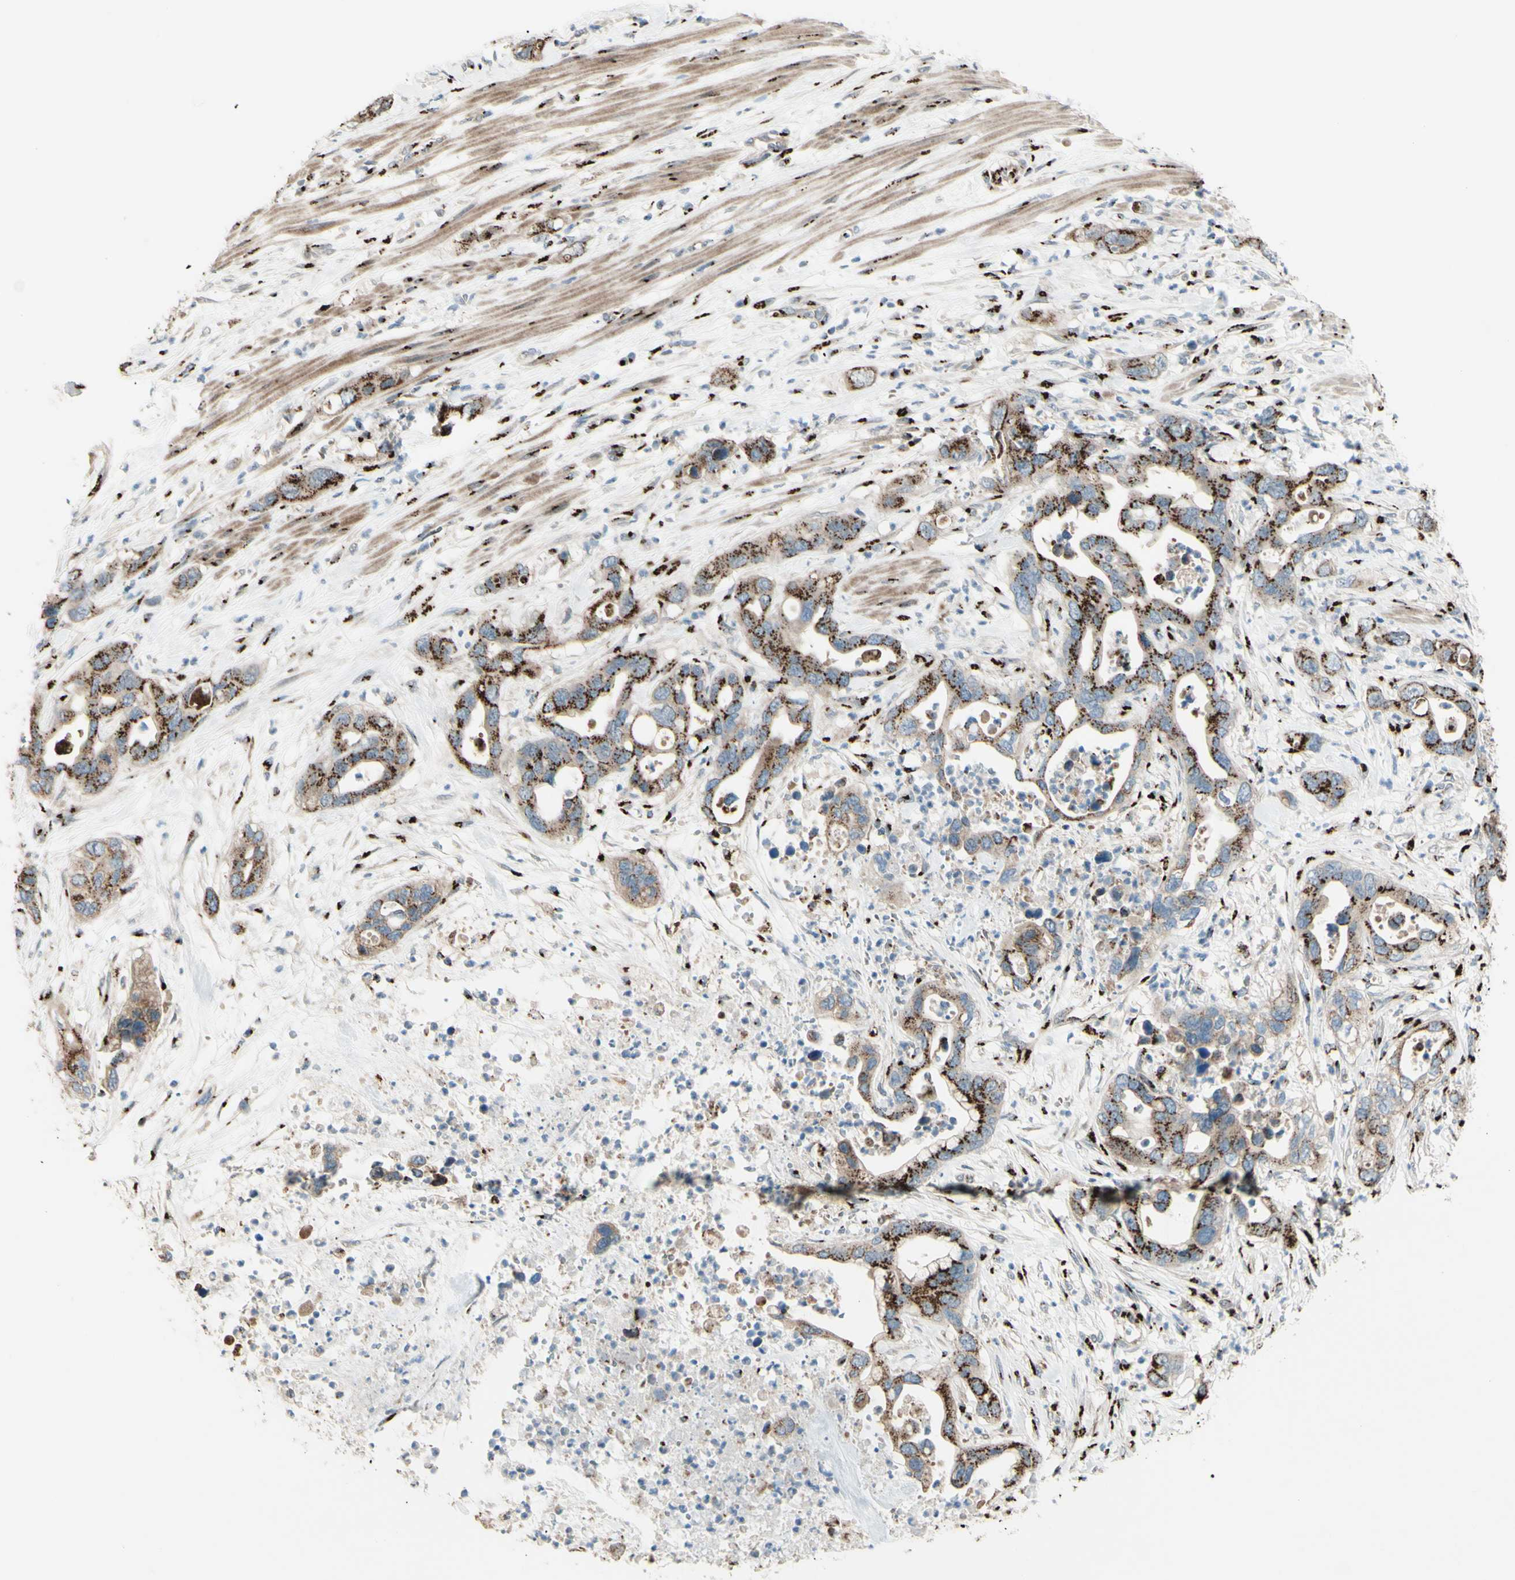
{"staining": {"intensity": "moderate", "quantity": ">75%", "location": "cytoplasmic/membranous"}, "tissue": "pancreatic cancer", "cell_type": "Tumor cells", "image_type": "cancer", "snomed": [{"axis": "morphology", "description": "Adenocarcinoma, NOS"}, {"axis": "topography", "description": "Pancreas"}], "caption": "This is an image of IHC staining of pancreatic adenocarcinoma, which shows moderate staining in the cytoplasmic/membranous of tumor cells.", "gene": "BPNT2", "patient": {"sex": "female", "age": 71}}